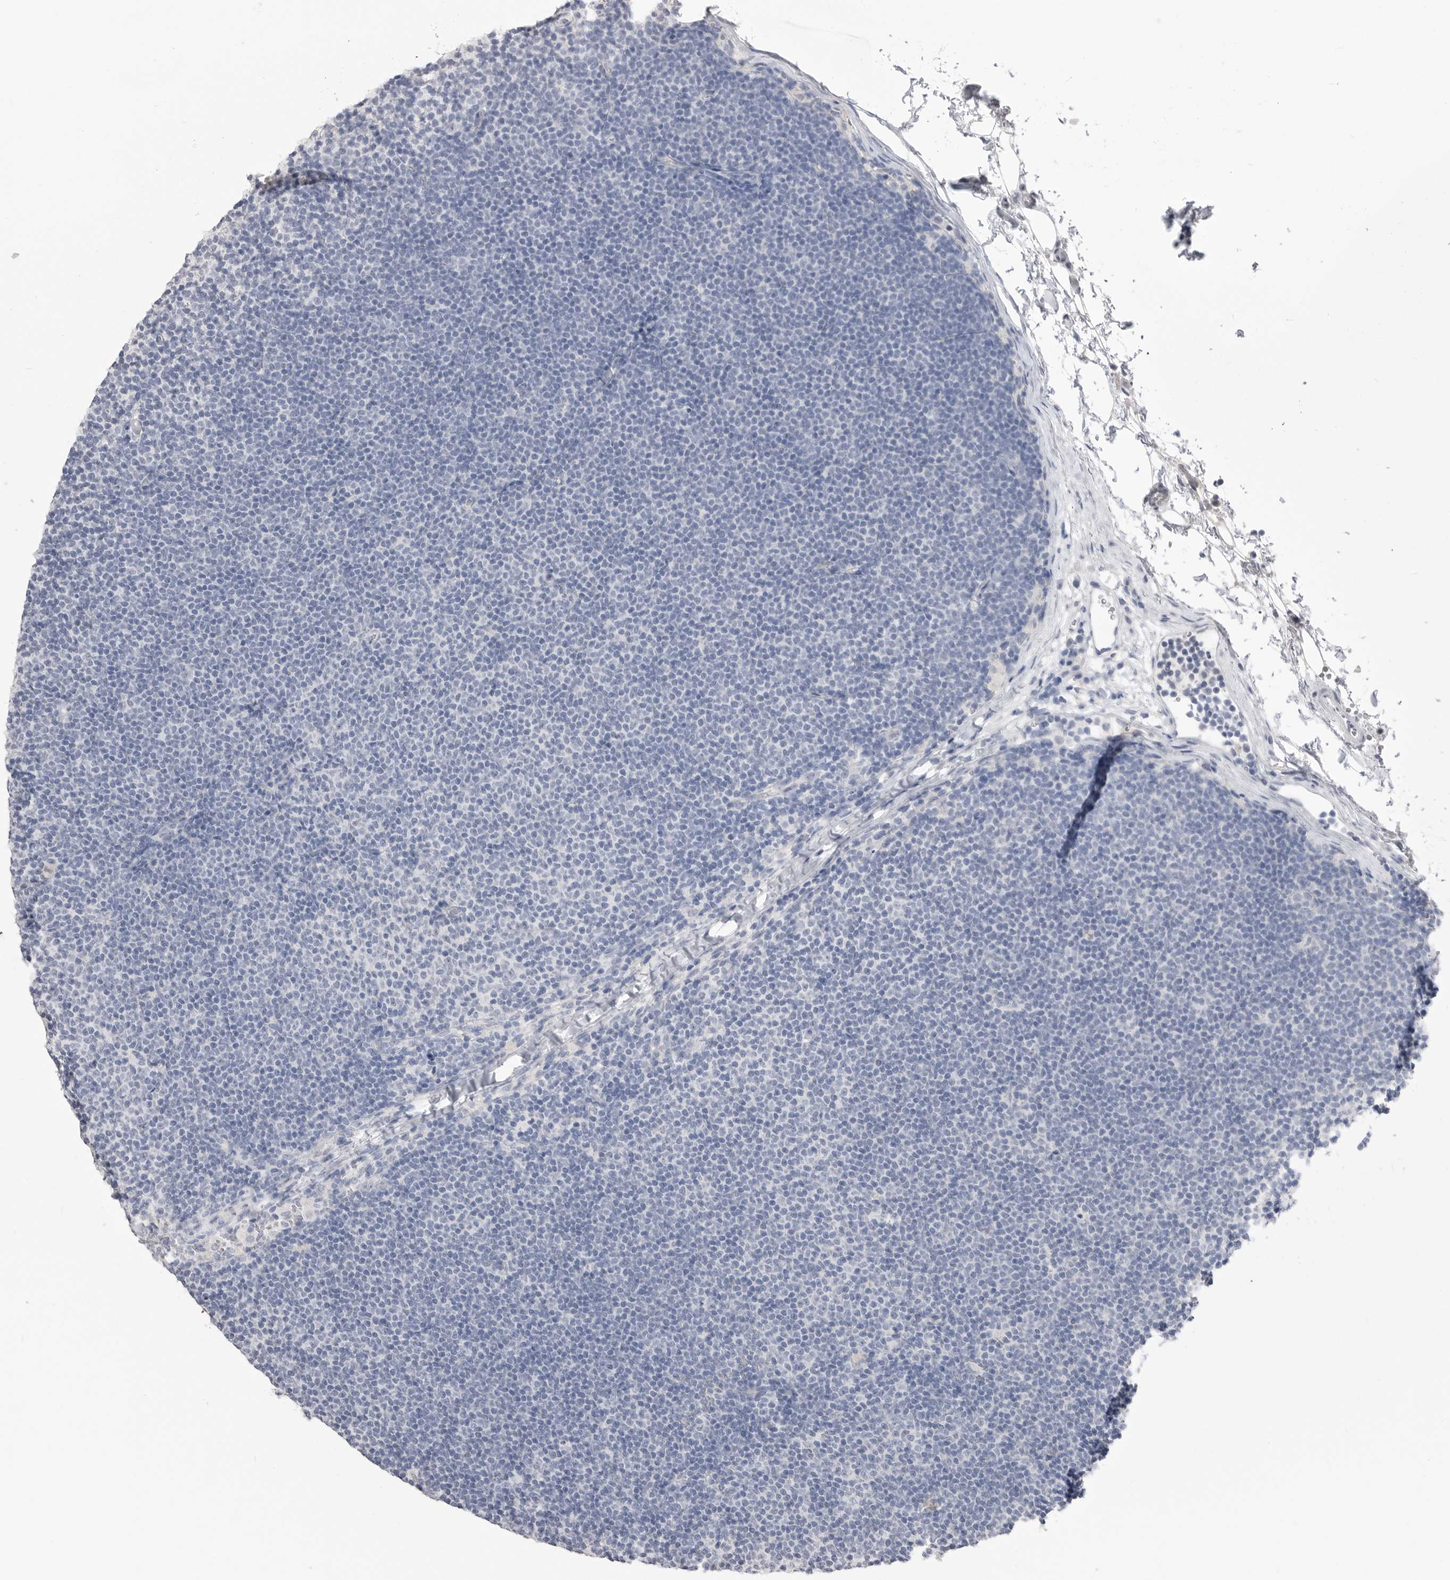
{"staining": {"intensity": "negative", "quantity": "none", "location": "none"}, "tissue": "lymphoma", "cell_type": "Tumor cells", "image_type": "cancer", "snomed": [{"axis": "morphology", "description": "Malignant lymphoma, non-Hodgkin's type, Low grade"}, {"axis": "topography", "description": "Lymph node"}], "caption": "This image is of lymphoma stained with IHC to label a protein in brown with the nuclei are counter-stained blue. There is no positivity in tumor cells. (DAB immunohistochemistry (IHC) visualized using brightfield microscopy, high magnification).", "gene": "CPB1", "patient": {"sex": "female", "age": 53}}